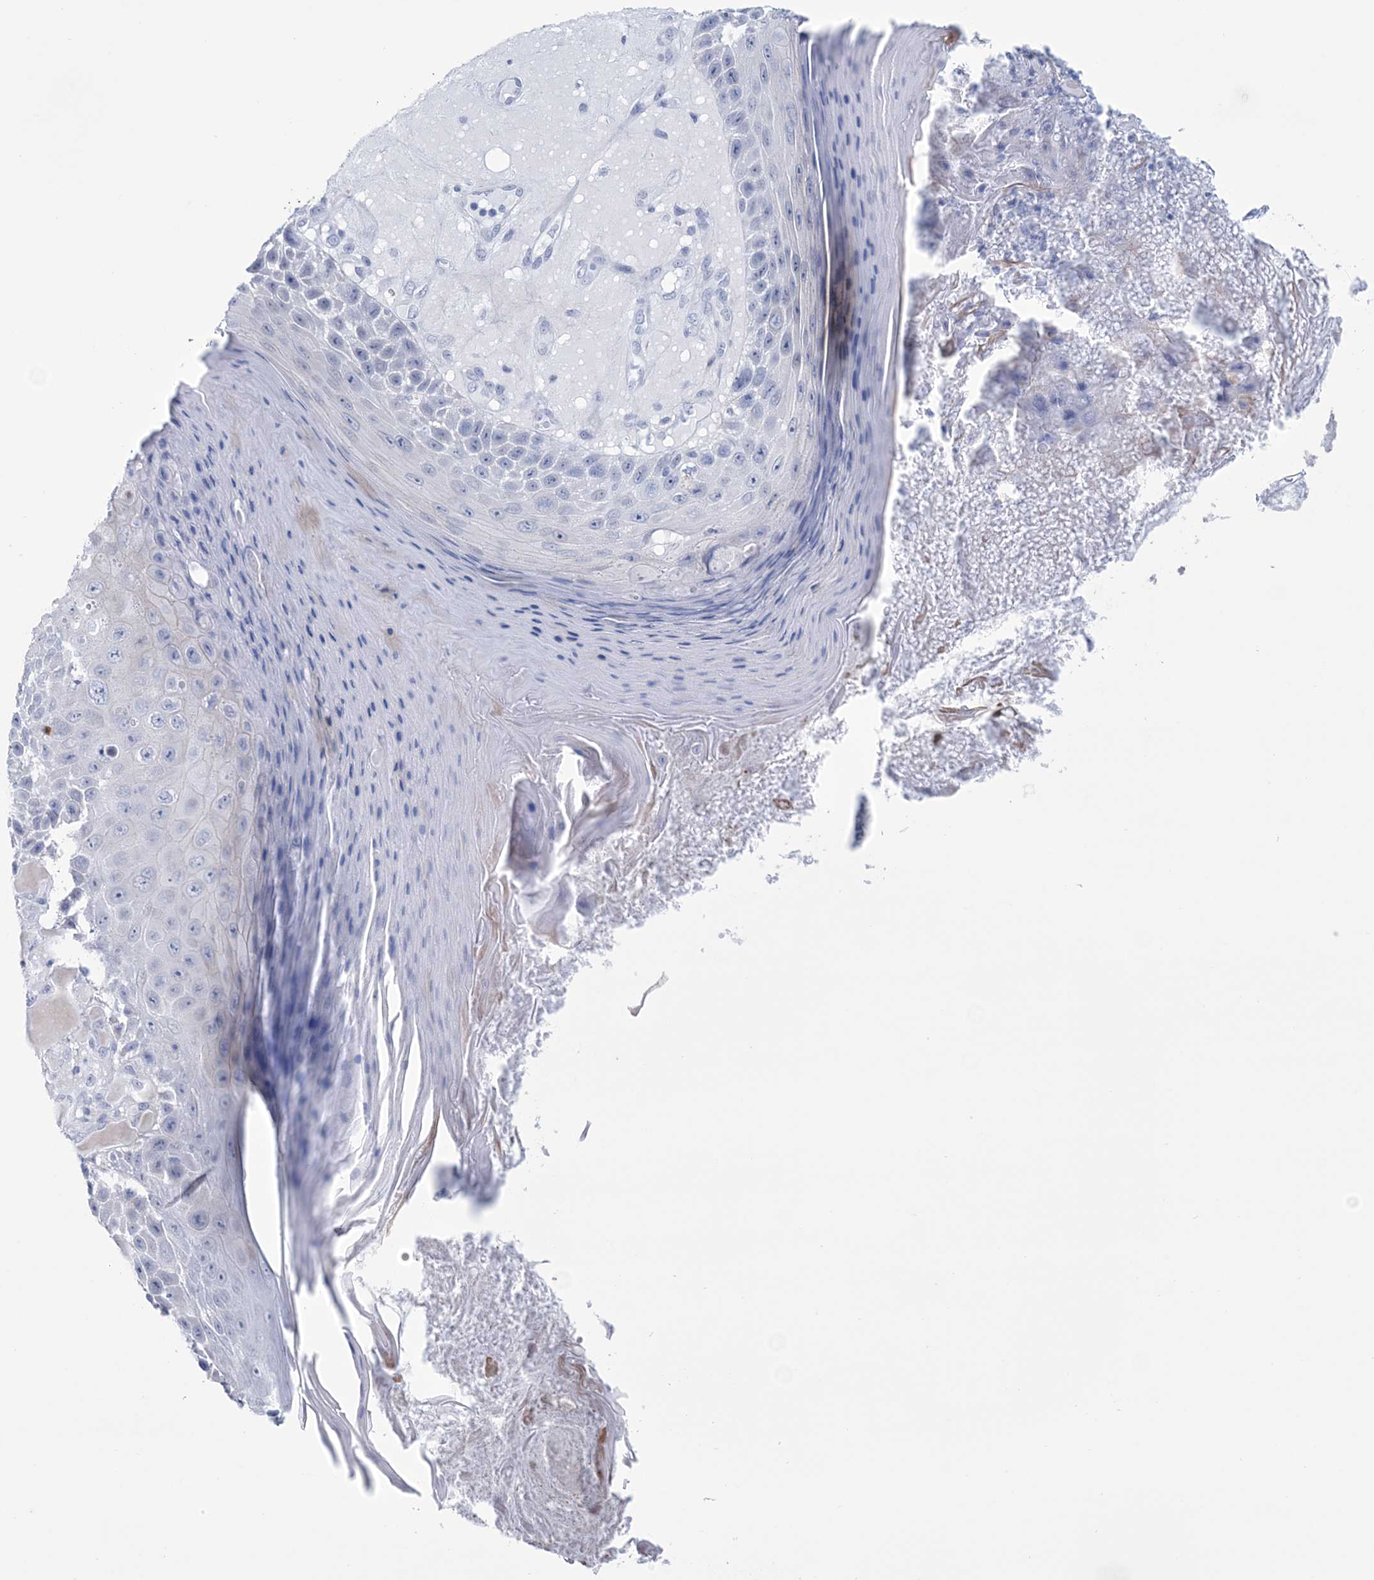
{"staining": {"intensity": "negative", "quantity": "none", "location": "none"}, "tissue": "skin cancer", "cell_type": "Tumor cells", "image_type": "cancer", "snomed": [{"axis": "morphology", "description": "Squamous cell carcinoma, NOS"}, {"axis": "topography", "description": "Skin"}], "caption": "A high-resolution micrograph shows immunohistochemistry (IHC) staining of skin cancer, which displays no significant positivity in tumor cells.", "gene": "DPCD", "patient": {"sex": "female", "age": 88}}